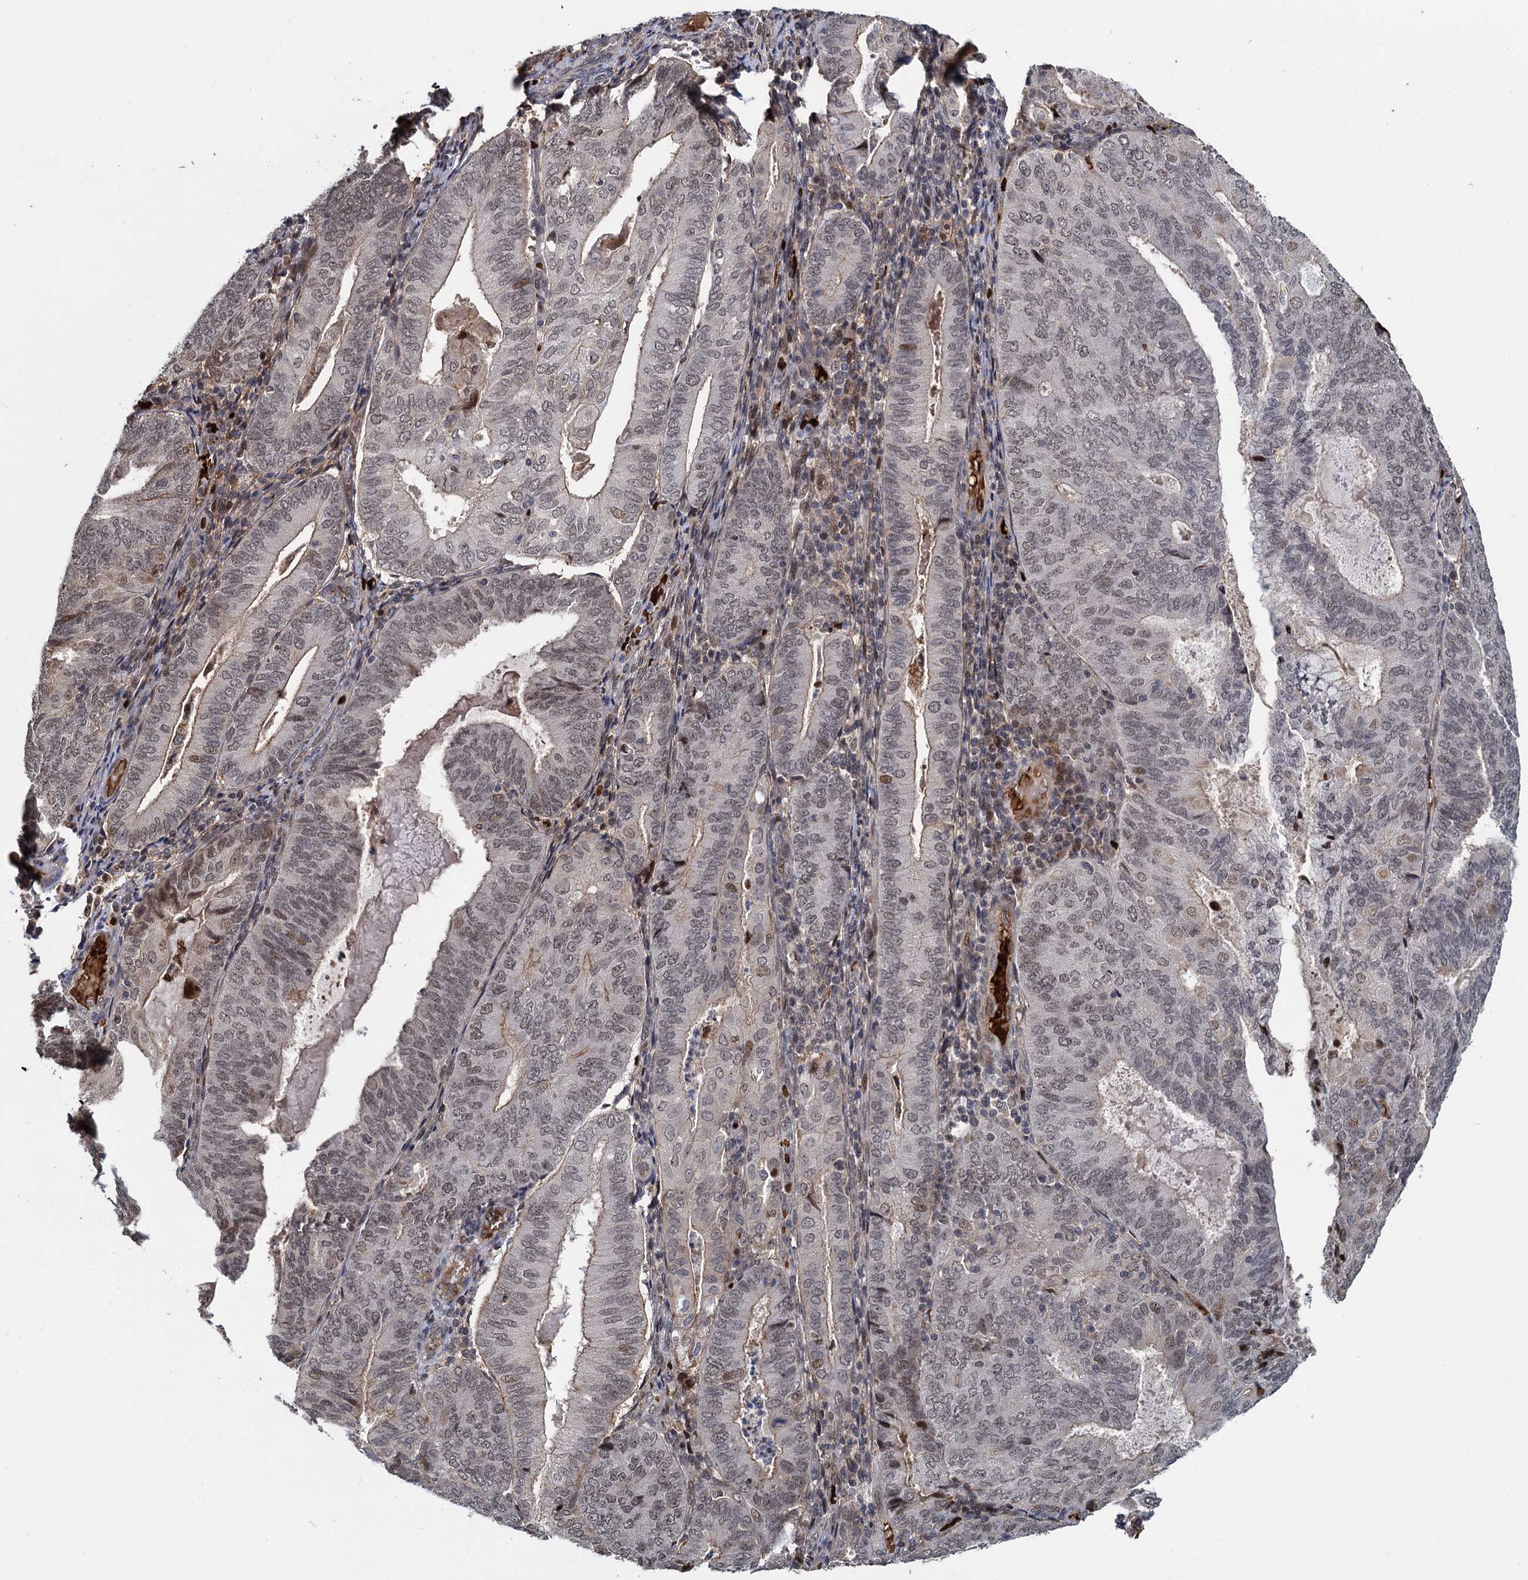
{"staining": {"intensity": "weak", "quantity": ">75%", "location": "nuclear"}, "tissue": "endometrial cancer", "cell_type": "Tumor cells", "image_type": "cancer", "snomed": [{"axis": "morphology", "description": "Adenocarcinoma, NOS"}, {"axis": "topography", "description": "Endometrium"}], "caption": "Protein expression analysis of human endometrial cancer reveals weak nuclear expression in approximately >75% of tumor cells.", "gene": "FANCI", "patient": {"sex": "female", "age": 81}}